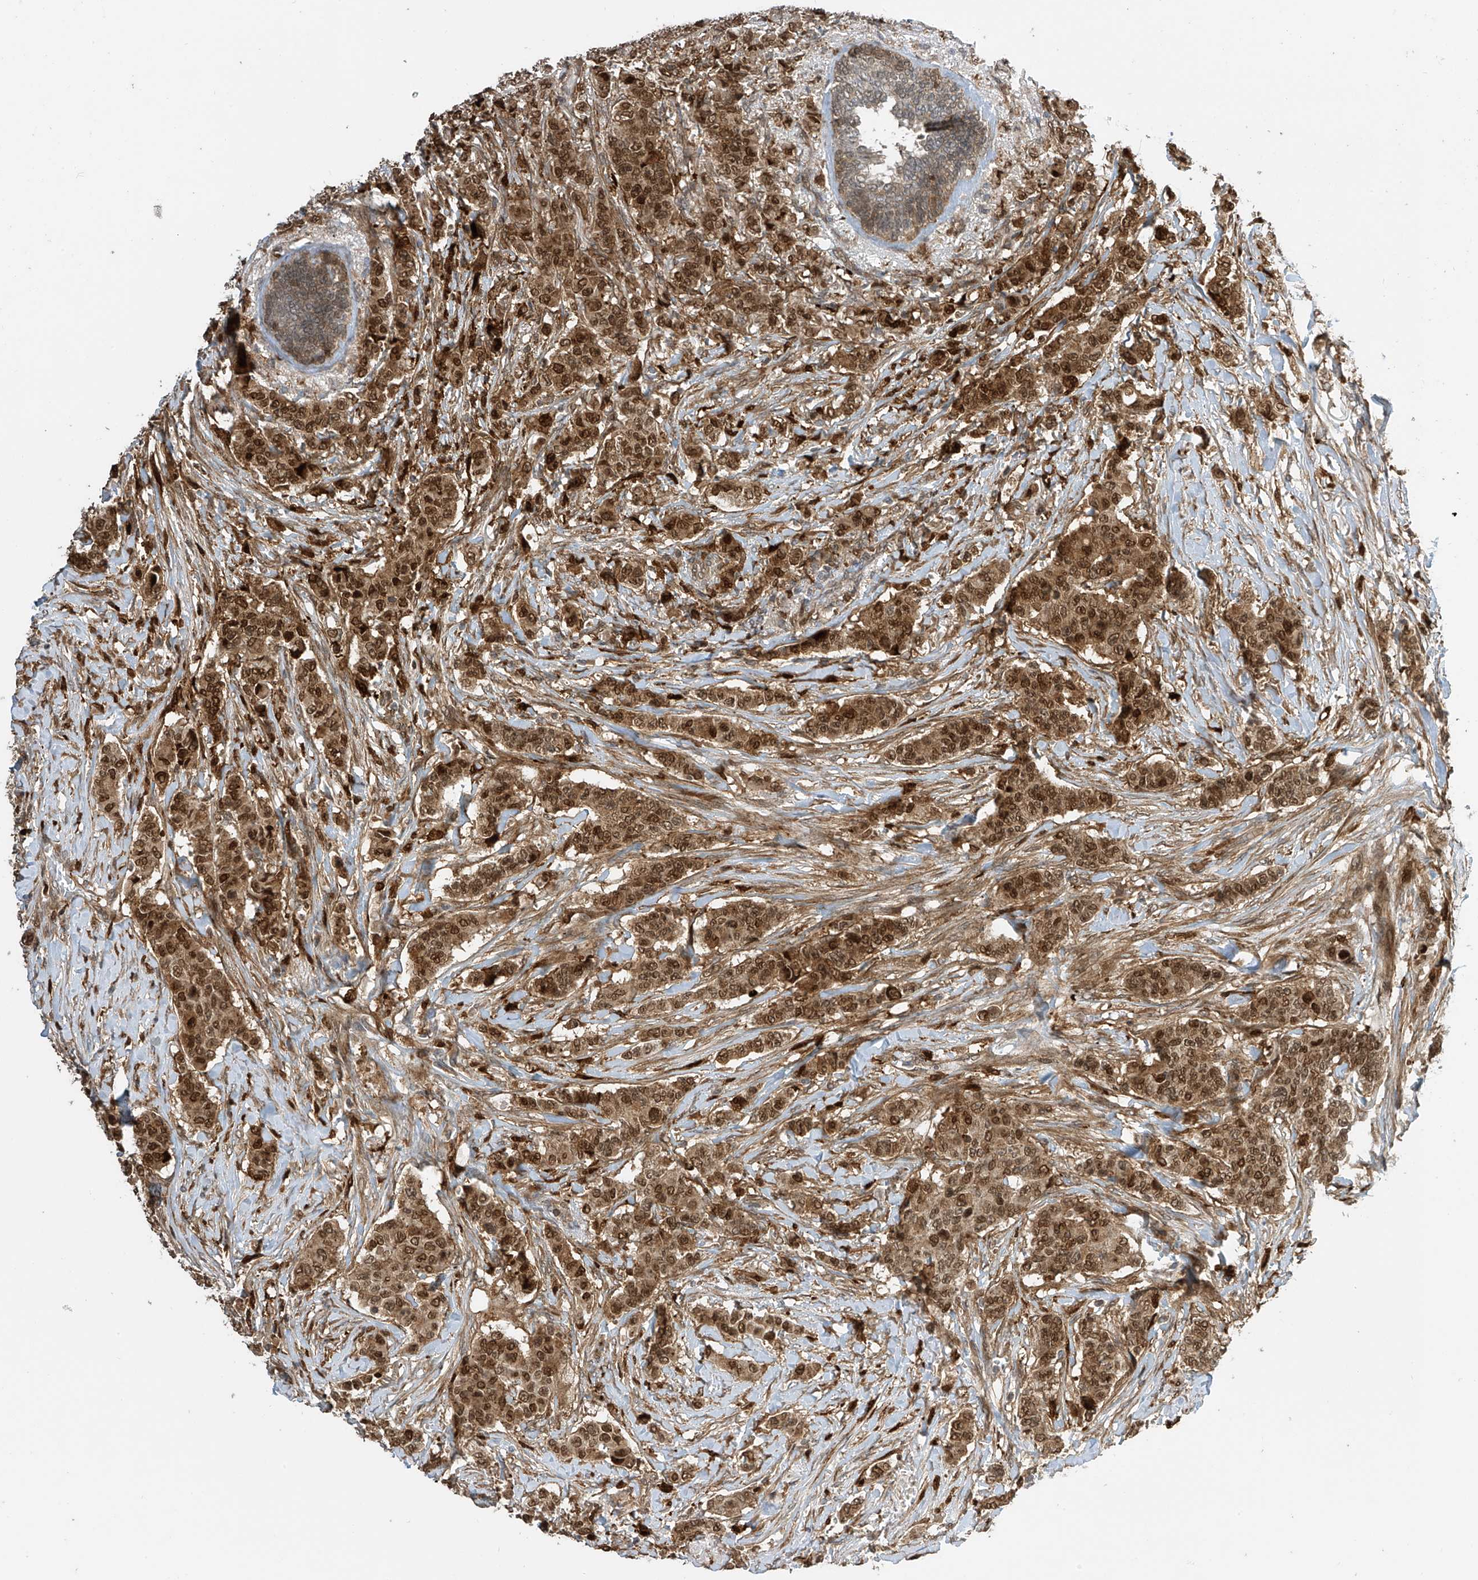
{"staining": {"intensity": "strong", "quantity": ">75%", "location": "cytoplasmic/membranous,nuclear"}, "tissue": "breast cancer", "cell_type": "Tumor cells", "image_type": "cancer", "snomed": [{"axis": "morphology", "description": "Duct carcinoma"}, {"axis": "topography", "description": "Breast"}], "caption": "There is high levels of strong cytoplasmic/membranous and nuclear positivity in tumor cells of breast cancer (infiltrating ductal carcinoma), as demonstrated by immunohistochemical staining (brown color).", "gene": "ATAD2B", "patient": {"sex": "female", "age": 40}}